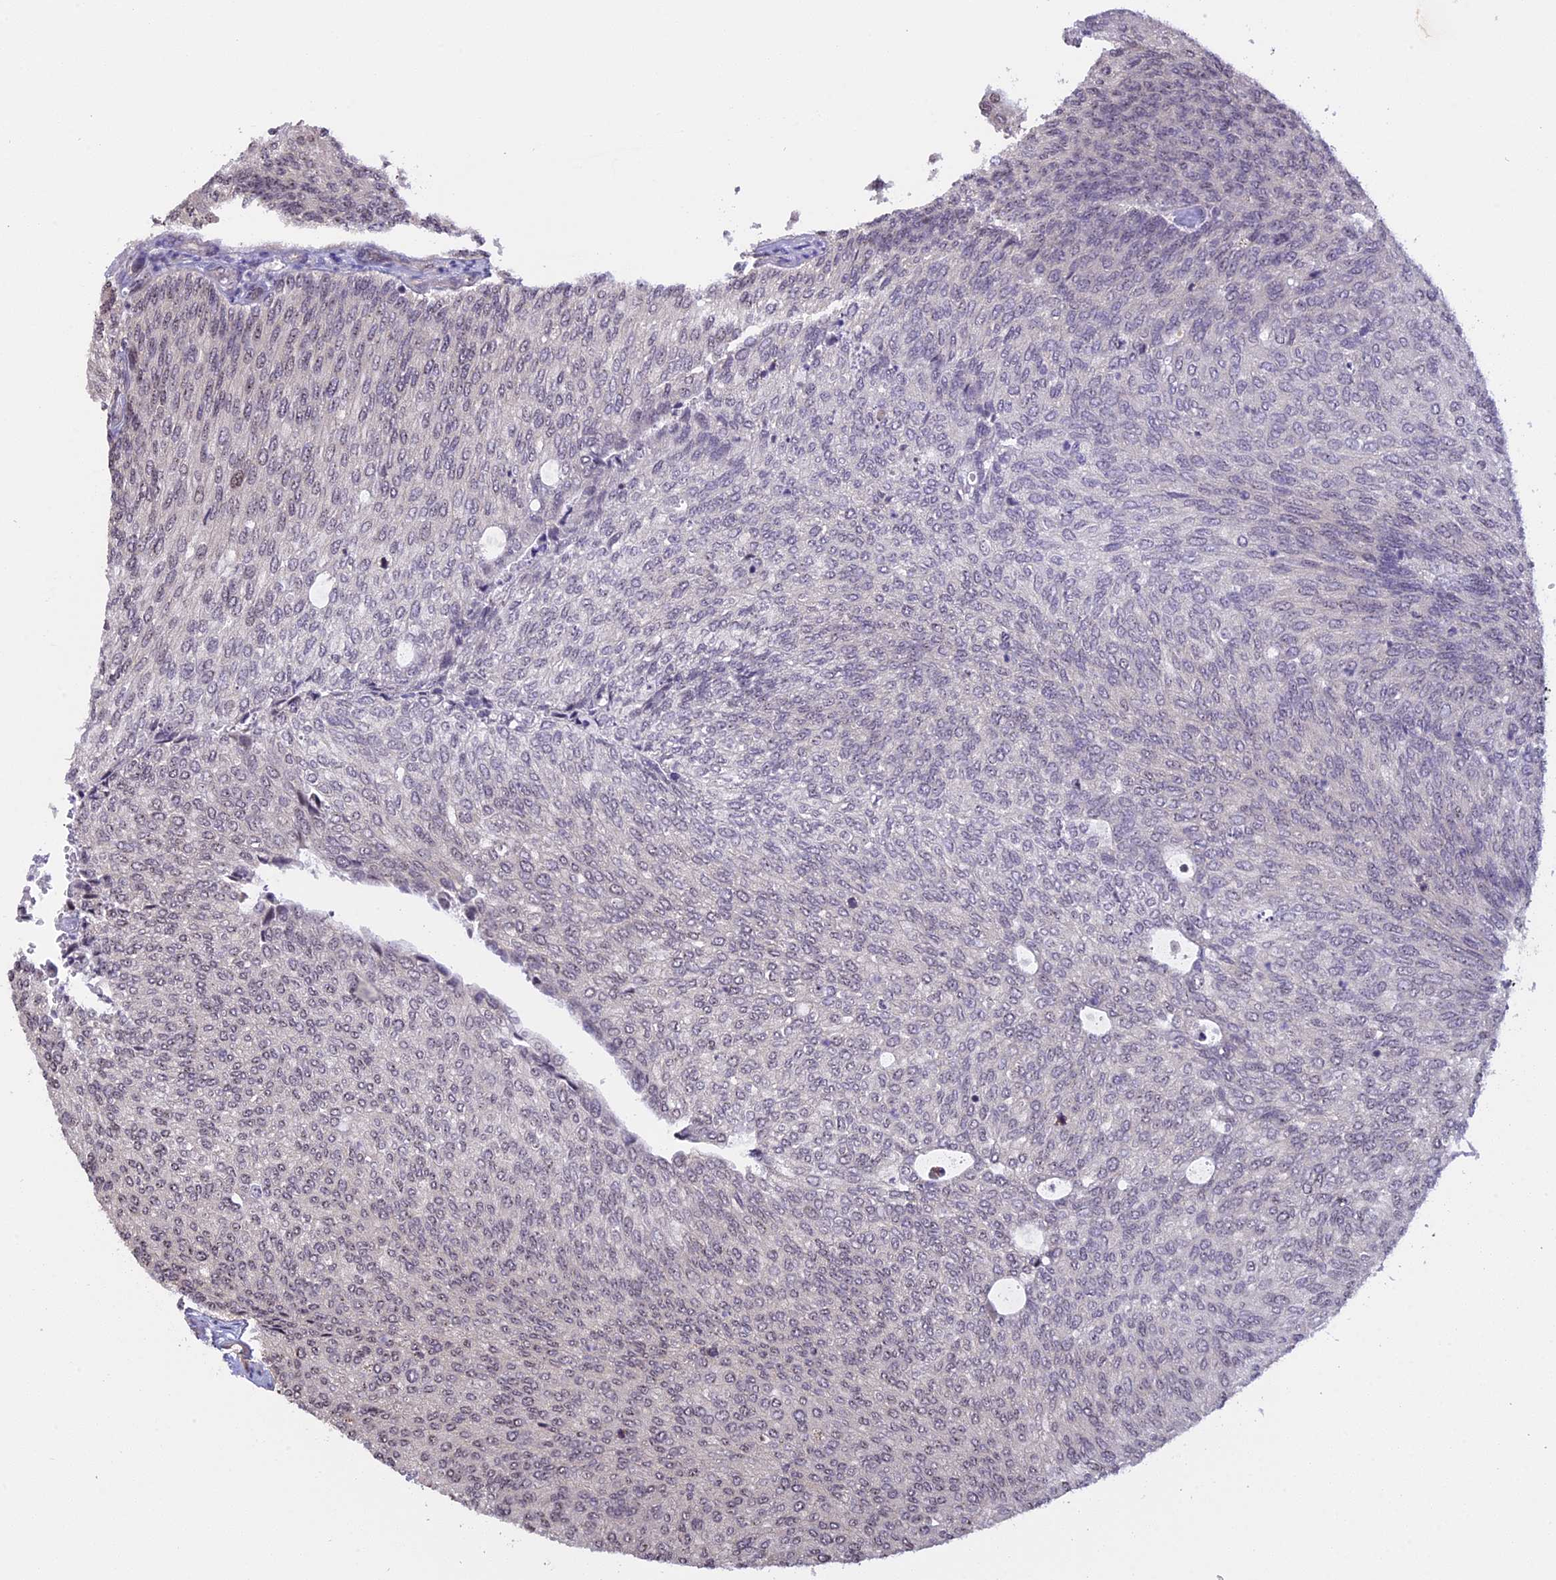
{"staining": {"intensity": "weak", "quantity": "25%-75%", "location": "nuclear"}, "tissue": "urothelial cancer", "cell_type": "Tumor cells", "image_type": "cancer", "snomed": [{"axis": "morphology", "description": "Urothelial carcinoma, Low grade"}, {"axis": "topography", "description": "Urinary bladder"}], "caption": "The photomicrograph shows immunohistochemical staining of urothelial cancer. There is weak nuclear staining is present in about 25%-75% of tumor cells.", "gene": "MGA", "patient": {"sex": "female", "age": 79}}